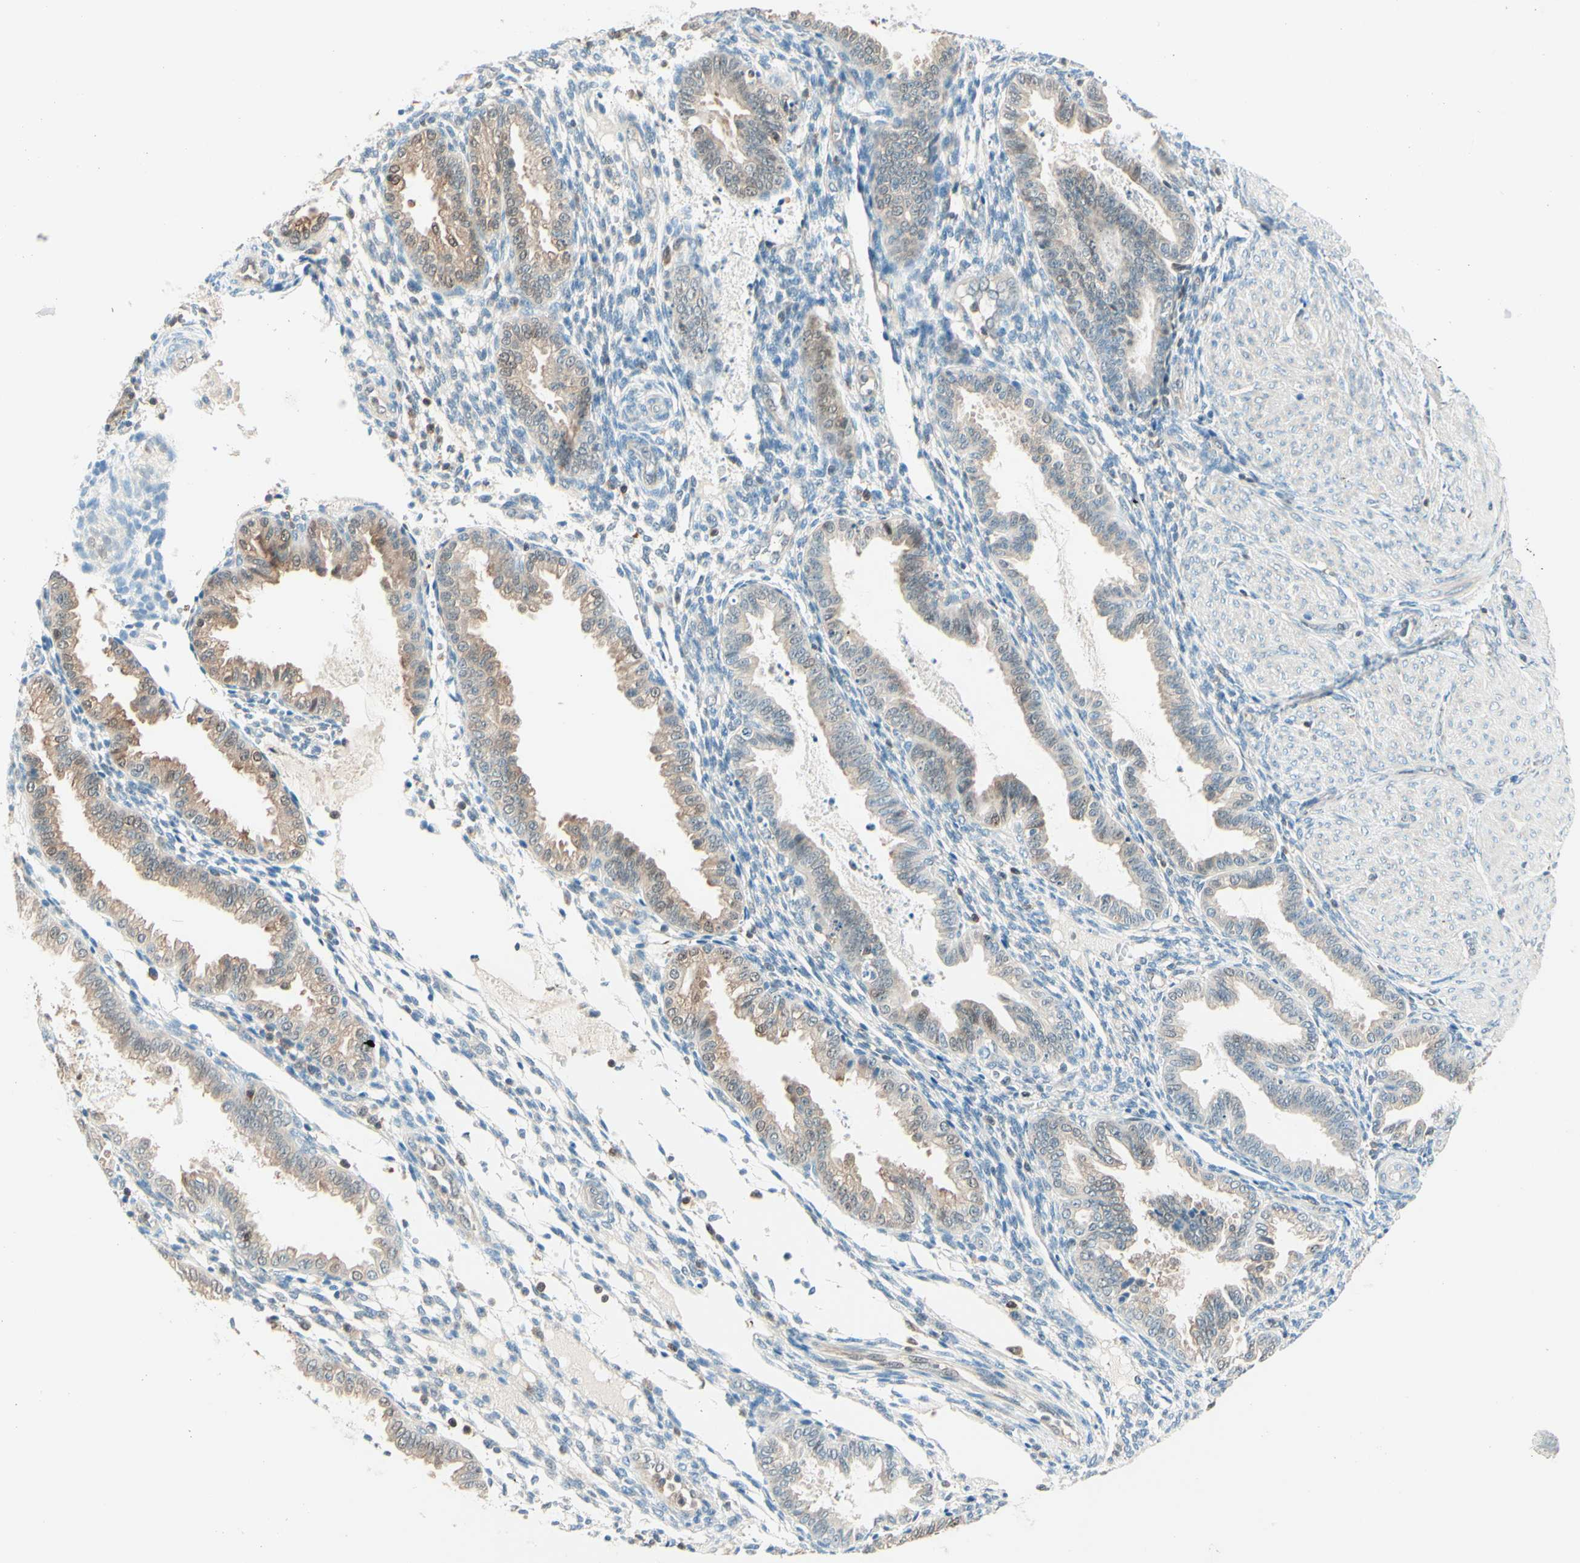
{"staining": {"intensity": "weak", "quantity": "<25%", "location": "nuclear"}, "tissue": "endometrium", "cell_type": "Cells in endometrial stroma", "image_type": "normal", "snomed": [{"axis": "morphology", "description": "Normal tissue, NOS"}, {"axis": "topography", "description": "Endometrium"}], "caption": "Cells in endometrial stroma show no significant protein positivity in benign endometrium. Nuclei are stained in blue.", "gene": "UPK3B", "patient": {"sex": "female", "age": 33}}